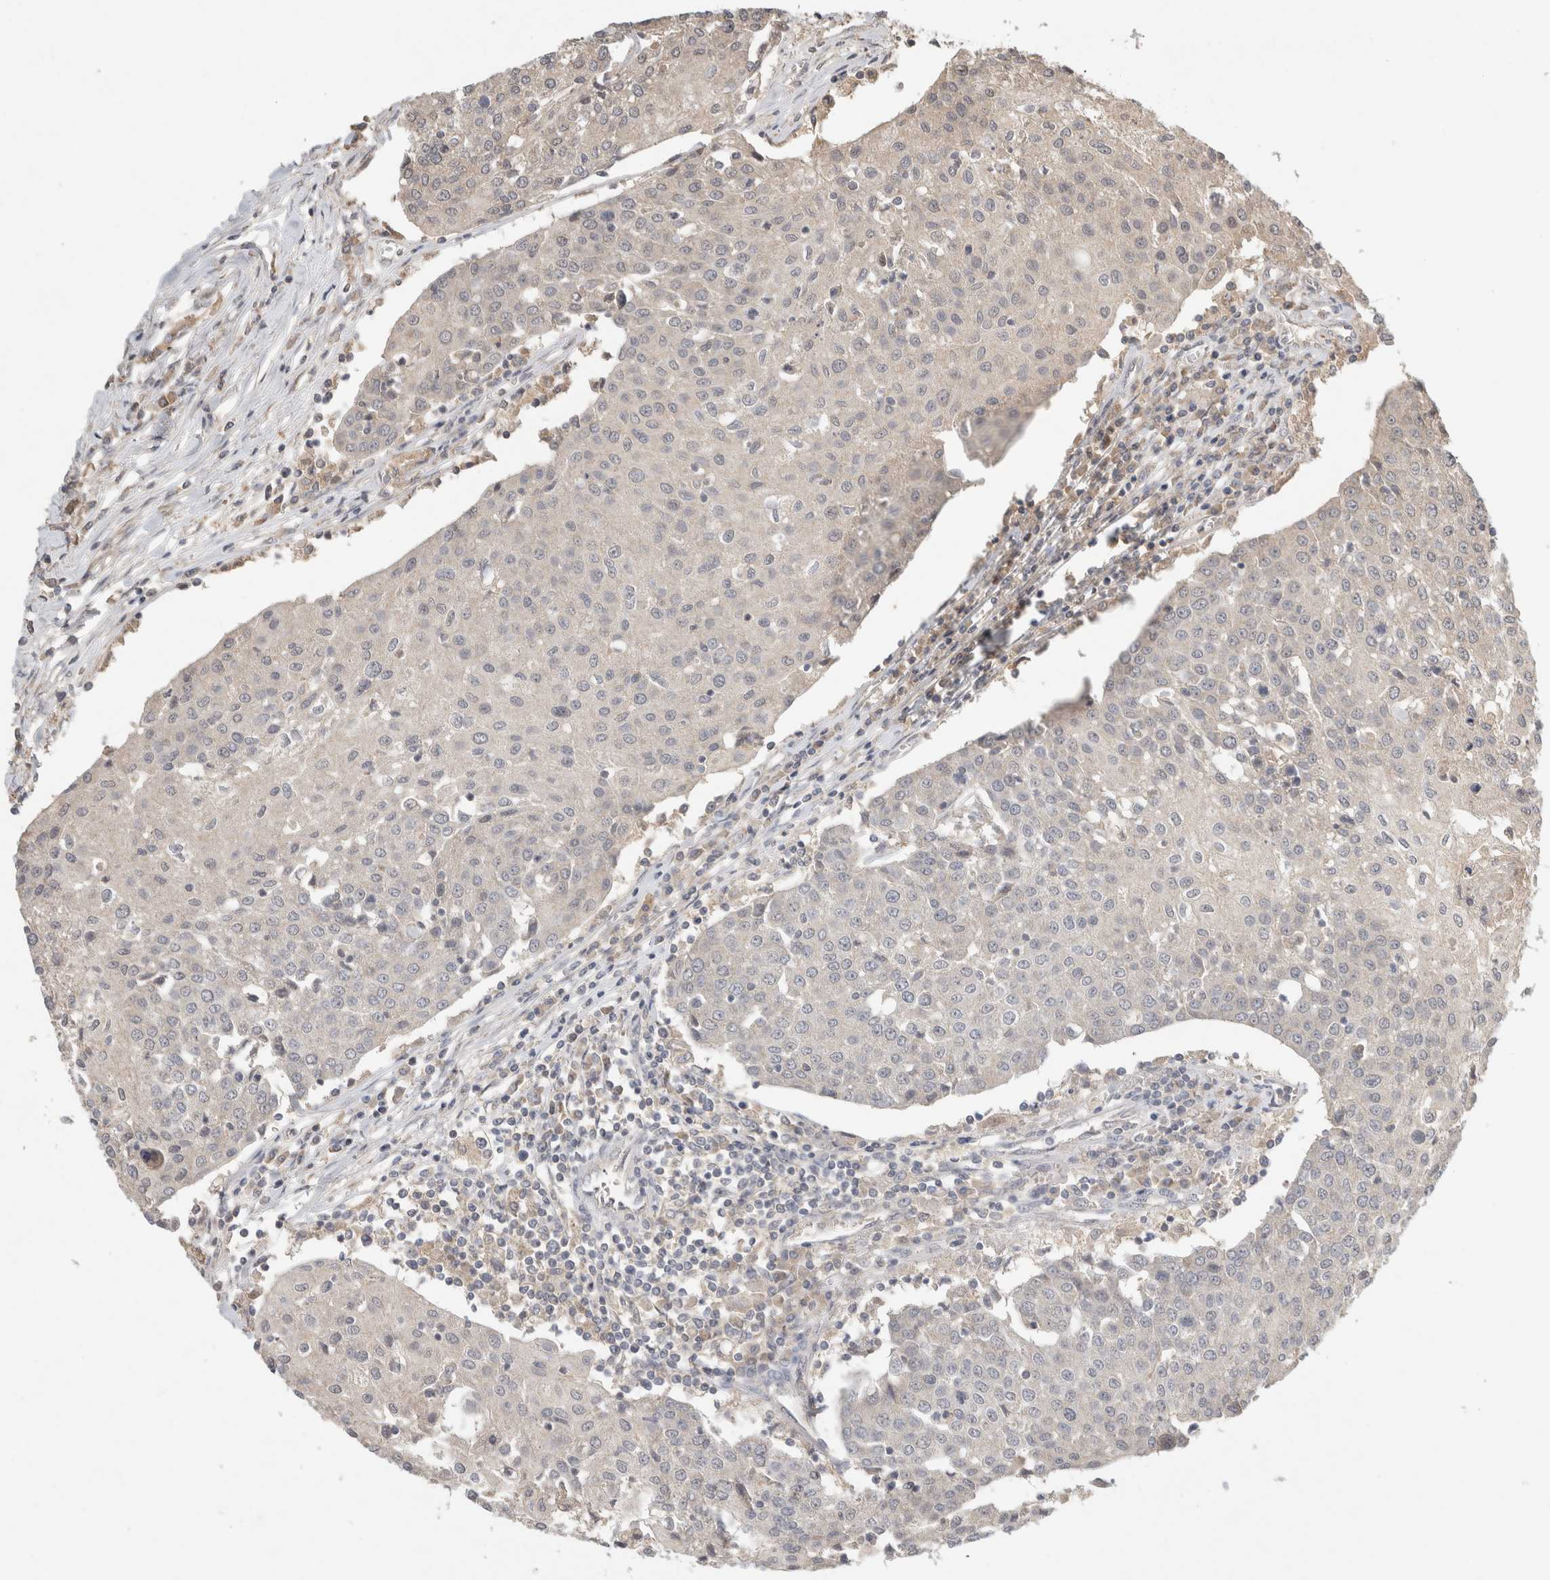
{"staining": {"intensity": "weak", "quantity": "<25%", "location": "cytoplasmic/membranous"}, "tissue": "urothelial cancer", "cell_type": "Tumor cells", "image_type": "cancer", "snomed": [{"axis": "morphology", "description": "Urothelial carcinoma, High grade"}, {"axis": "topography", "description": "Urinary bladder"}], "caption": "Micrograph shows no significant protein staining in tumor cells of urothelial cancer.", "gene": "LOXL2", "patient": {"sex": "female", "age": 85}}